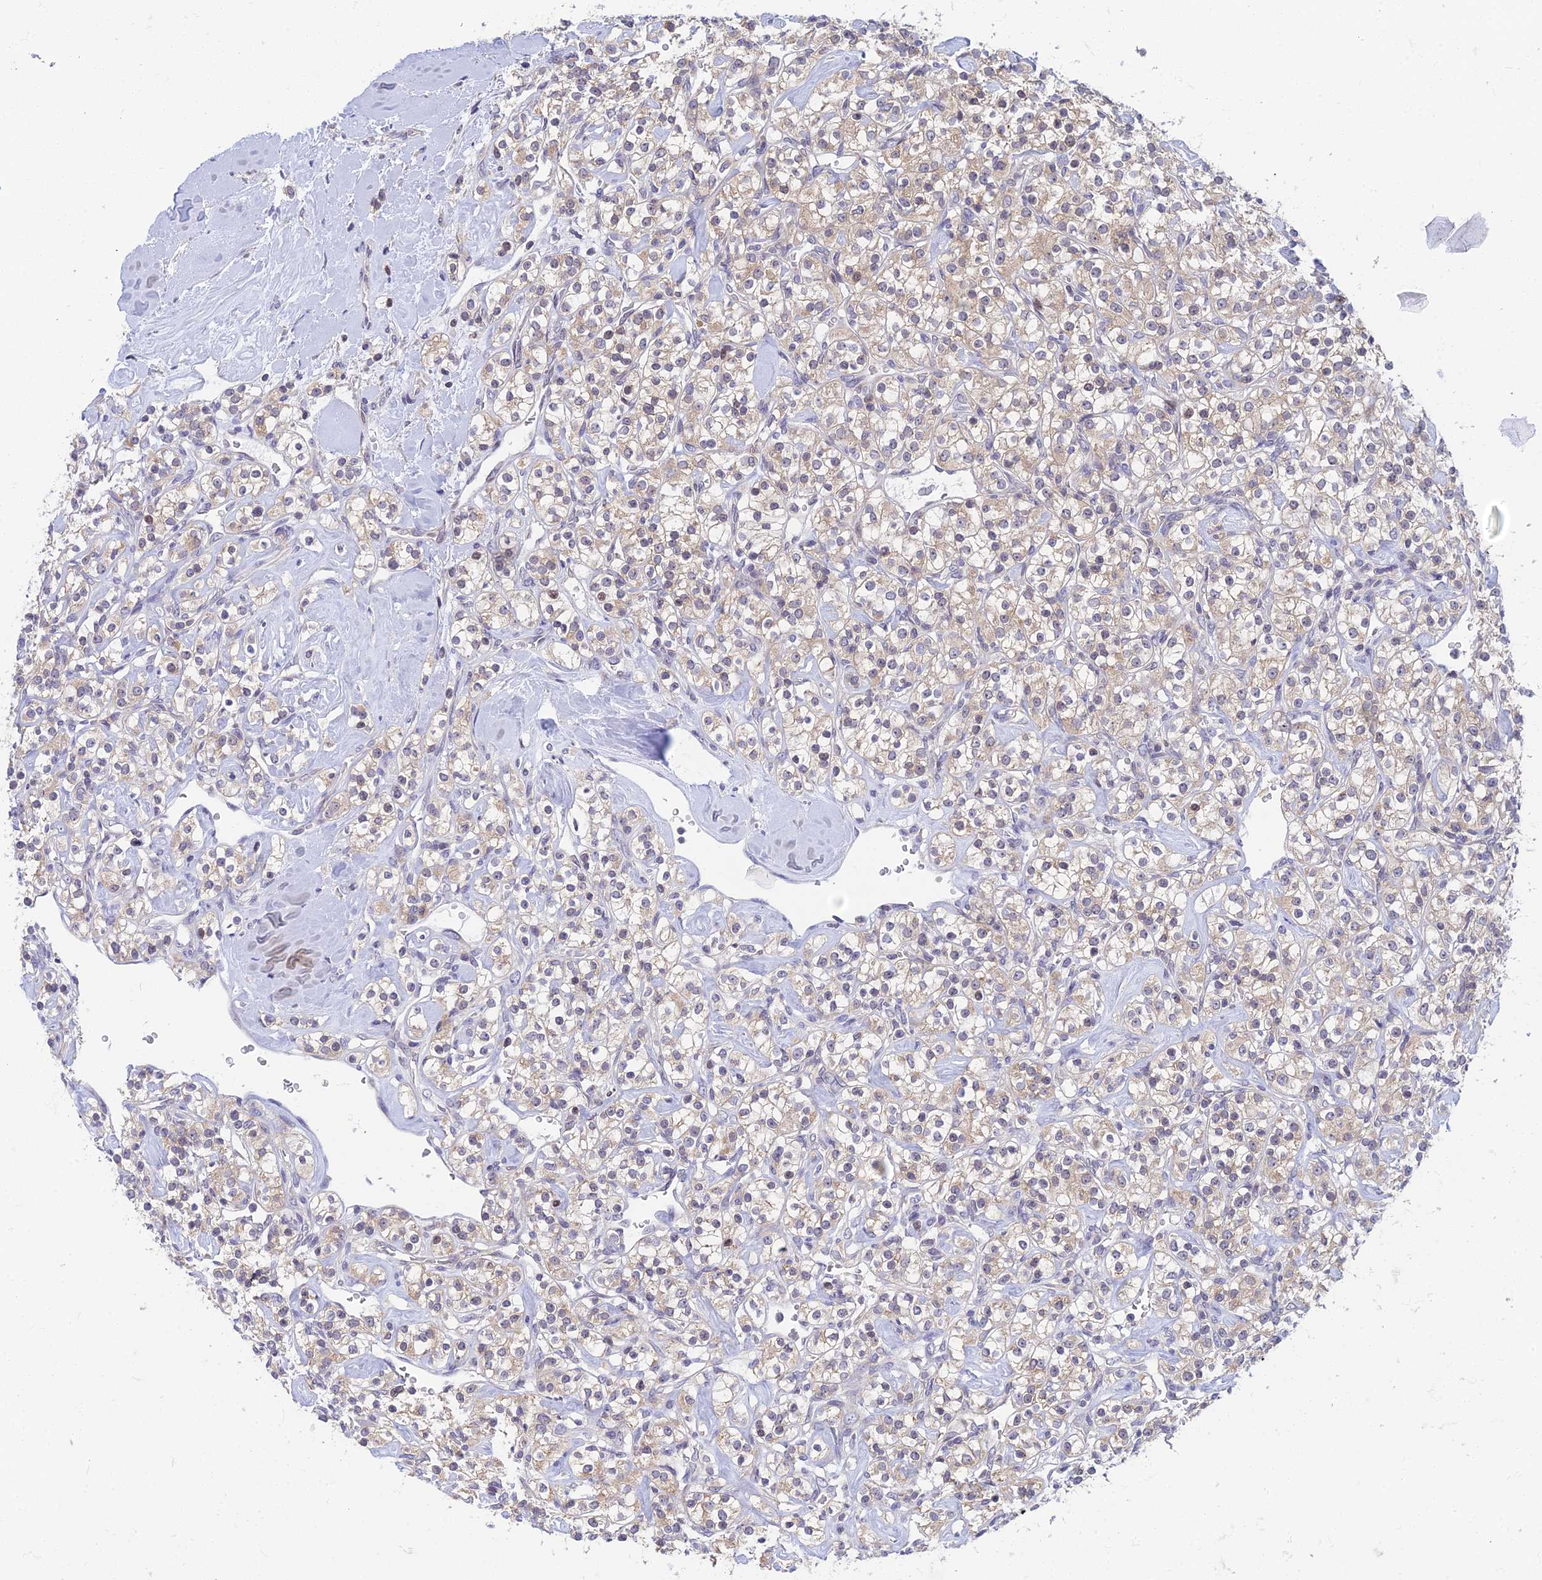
{"staining": {"intensity": "weak", "quantity": "25%-75%", "location": "cytoplasmic/membranous"}, "tissue": "renal cancer", "cell_type": "Tumor cells", "image_type": "cancer", "snomed": [{"axis": "morphology", "description": "Adenocarcinoma, NOS"}, {"axis": "topography", "description": "Kidney"}], "caption": "Renal cancer stained with IHC demonstrates weak cytoplasmic/membranous expression in about 25%-75% of tumor cells. (DAB IHC, brown staining for protein, blue staining for nuclei).", "gene": "ELOA2", "patient": {"sex": "male", "age": 77}}